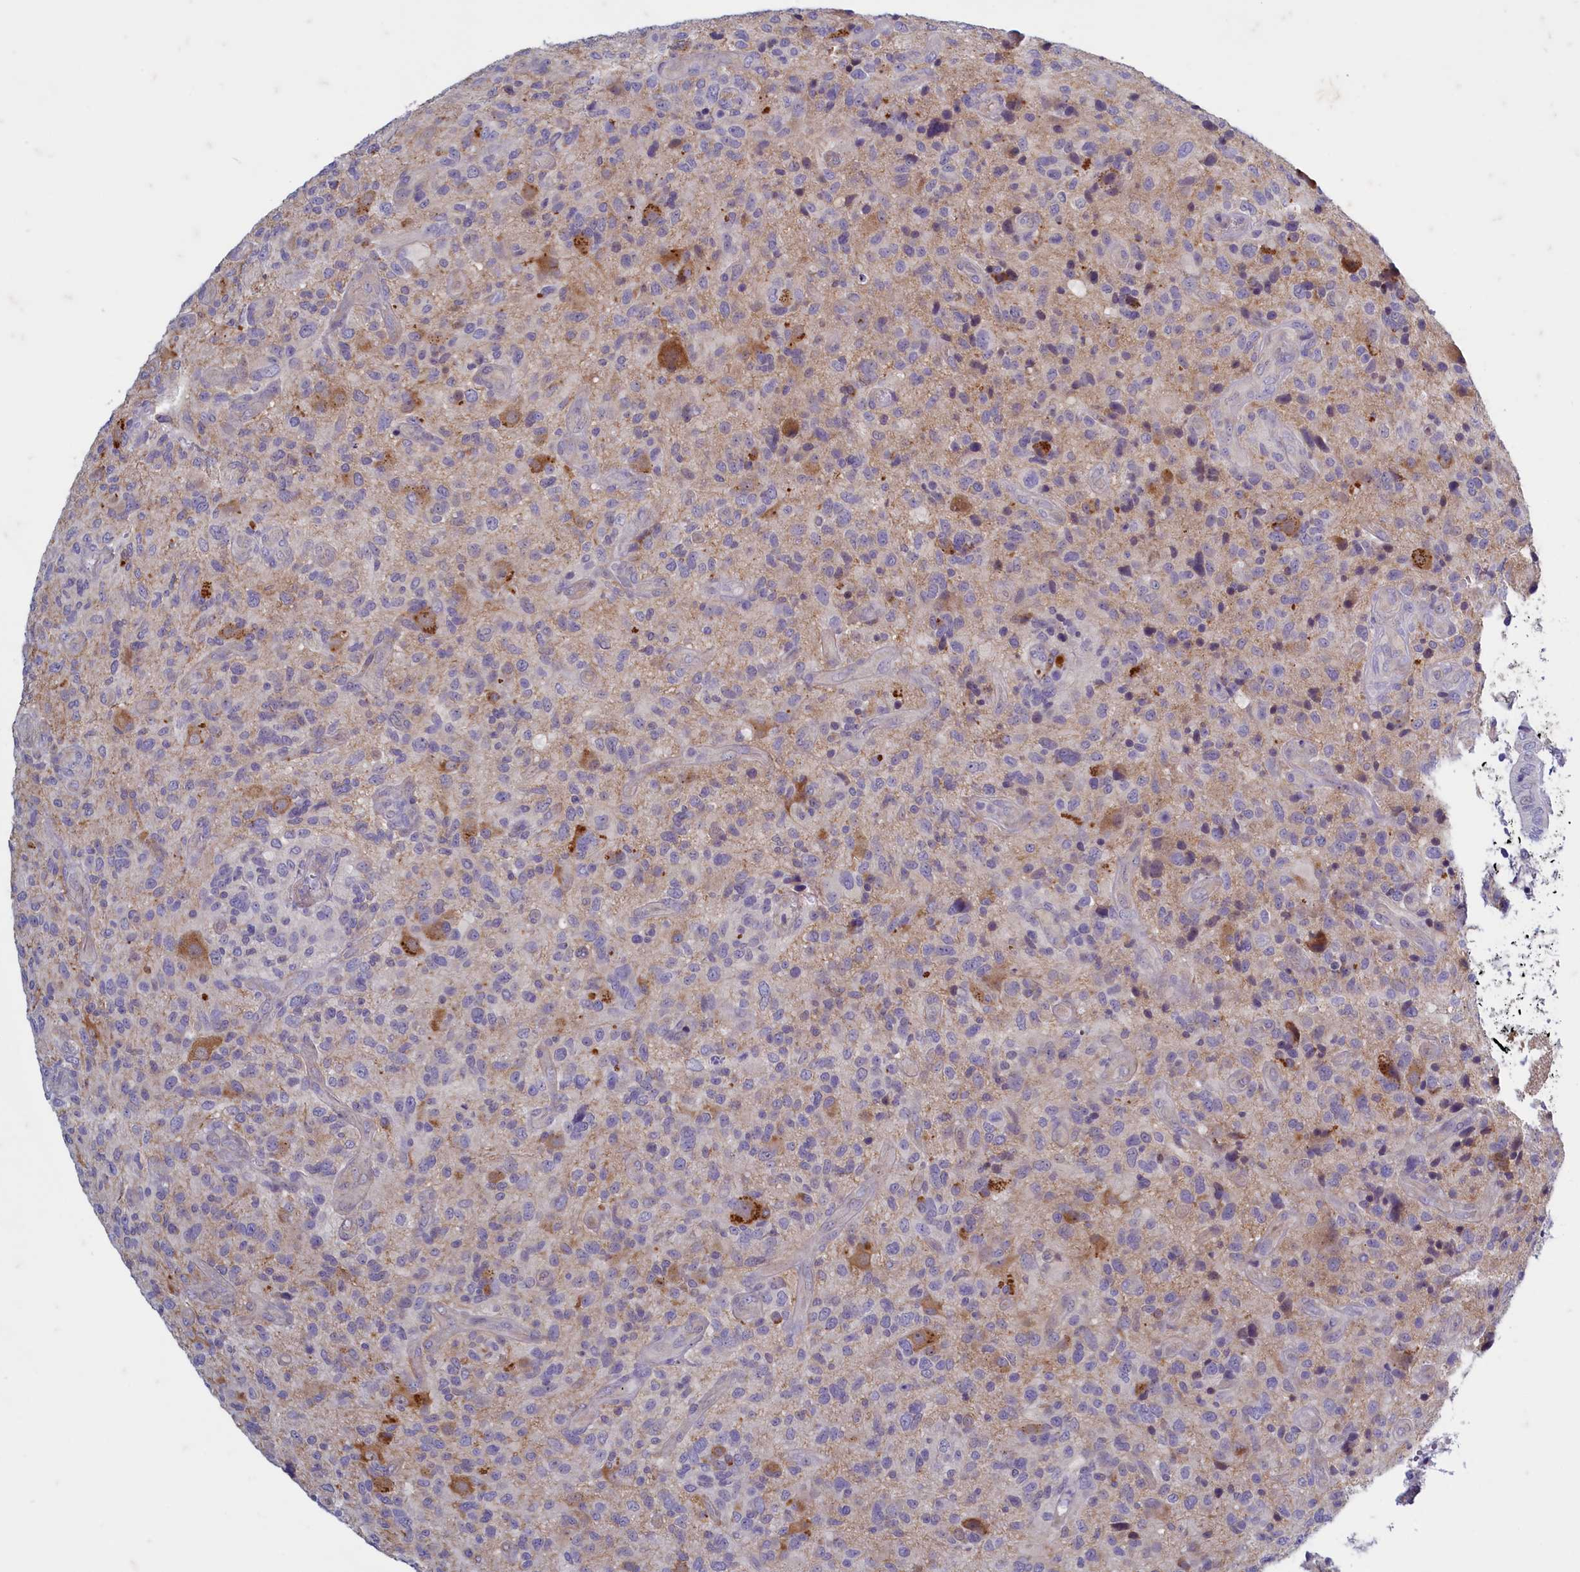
{"staining": {"intensity": "negative", "quantity": "none", "location": "none"}, "tissue": "glioma", "cell_type": "Tumor cells", "image_type": "cancer", "snomed": [{"axis": "morphology", "description": "Glioma, malignant, High grade"}, {"axis": "topography", "description": "Brain"}], "caption": "An immunohistochemistry (IHC) photomicrograph of malignant glioma (high-grade) is shown. There is no staining in tumor cells of malignant glioma (high-grade).", "gene": "MAP1LC3A", "patient": {"sex": "male", "age": 47}}